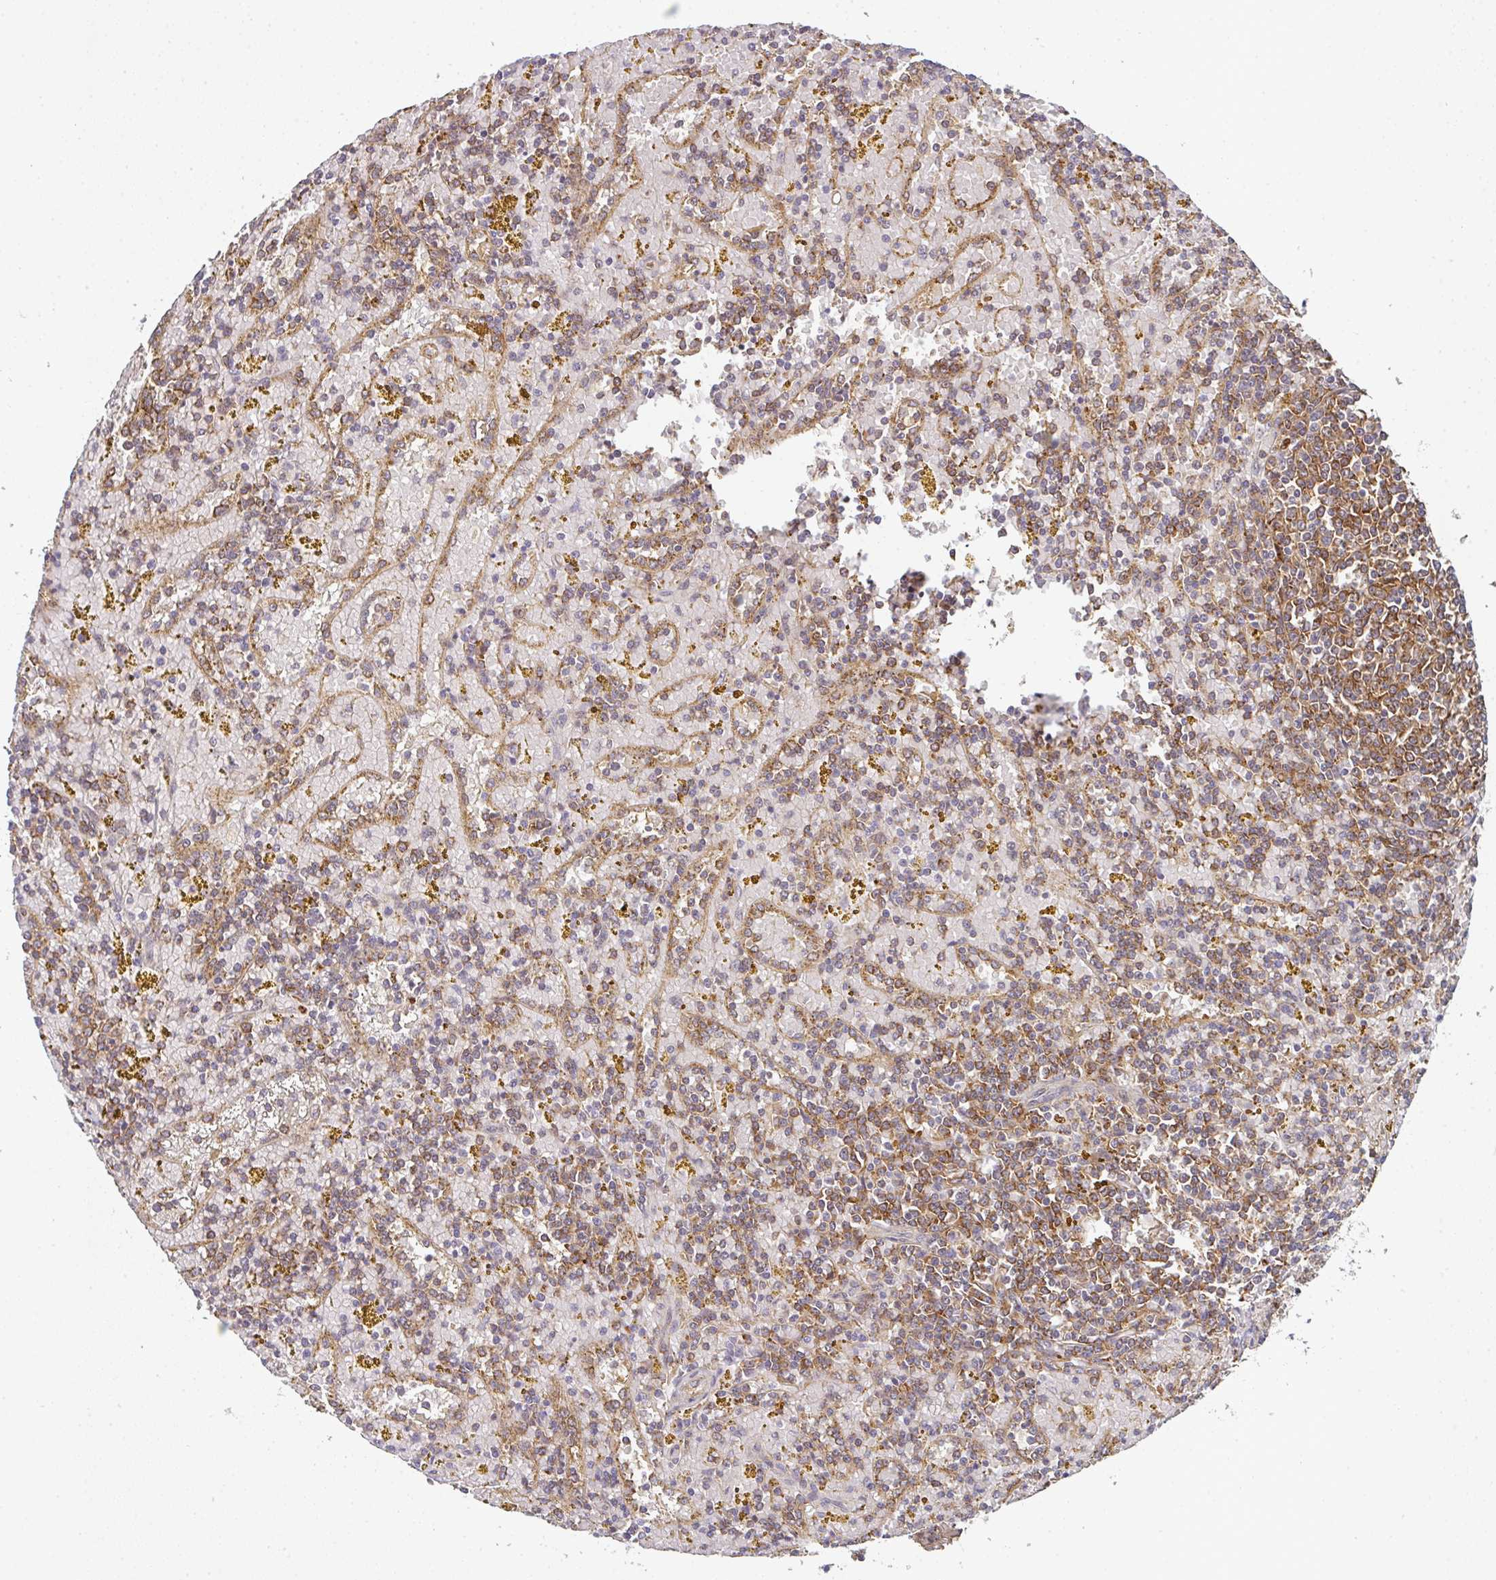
{"staining": {"intensity": "moderate", "quantity": ">75%", "location": "cytoplasmic/membranous"}, "tissue": "lymphoma", "cell_type": "Tumor cells", "image_type": "cancer", "snomed": [{"axis": "morphology", "description": "Malignant lymphoma, non-Hodgkin's type, Low grade"}, {"axis": "topography", "description": "Spleen"}, {"axis": "topography", "description": "Lymph node"}], "caption": "DAB (3,3'-diaminobenzidine) immunohistochemical staining of lymphoma demonstrates moderate cytoplasmic/membranous protein expression in approximately >75% of tumor cells.", "gene": "SIMC1", "patient": {"sex": "female", "age": 66}}